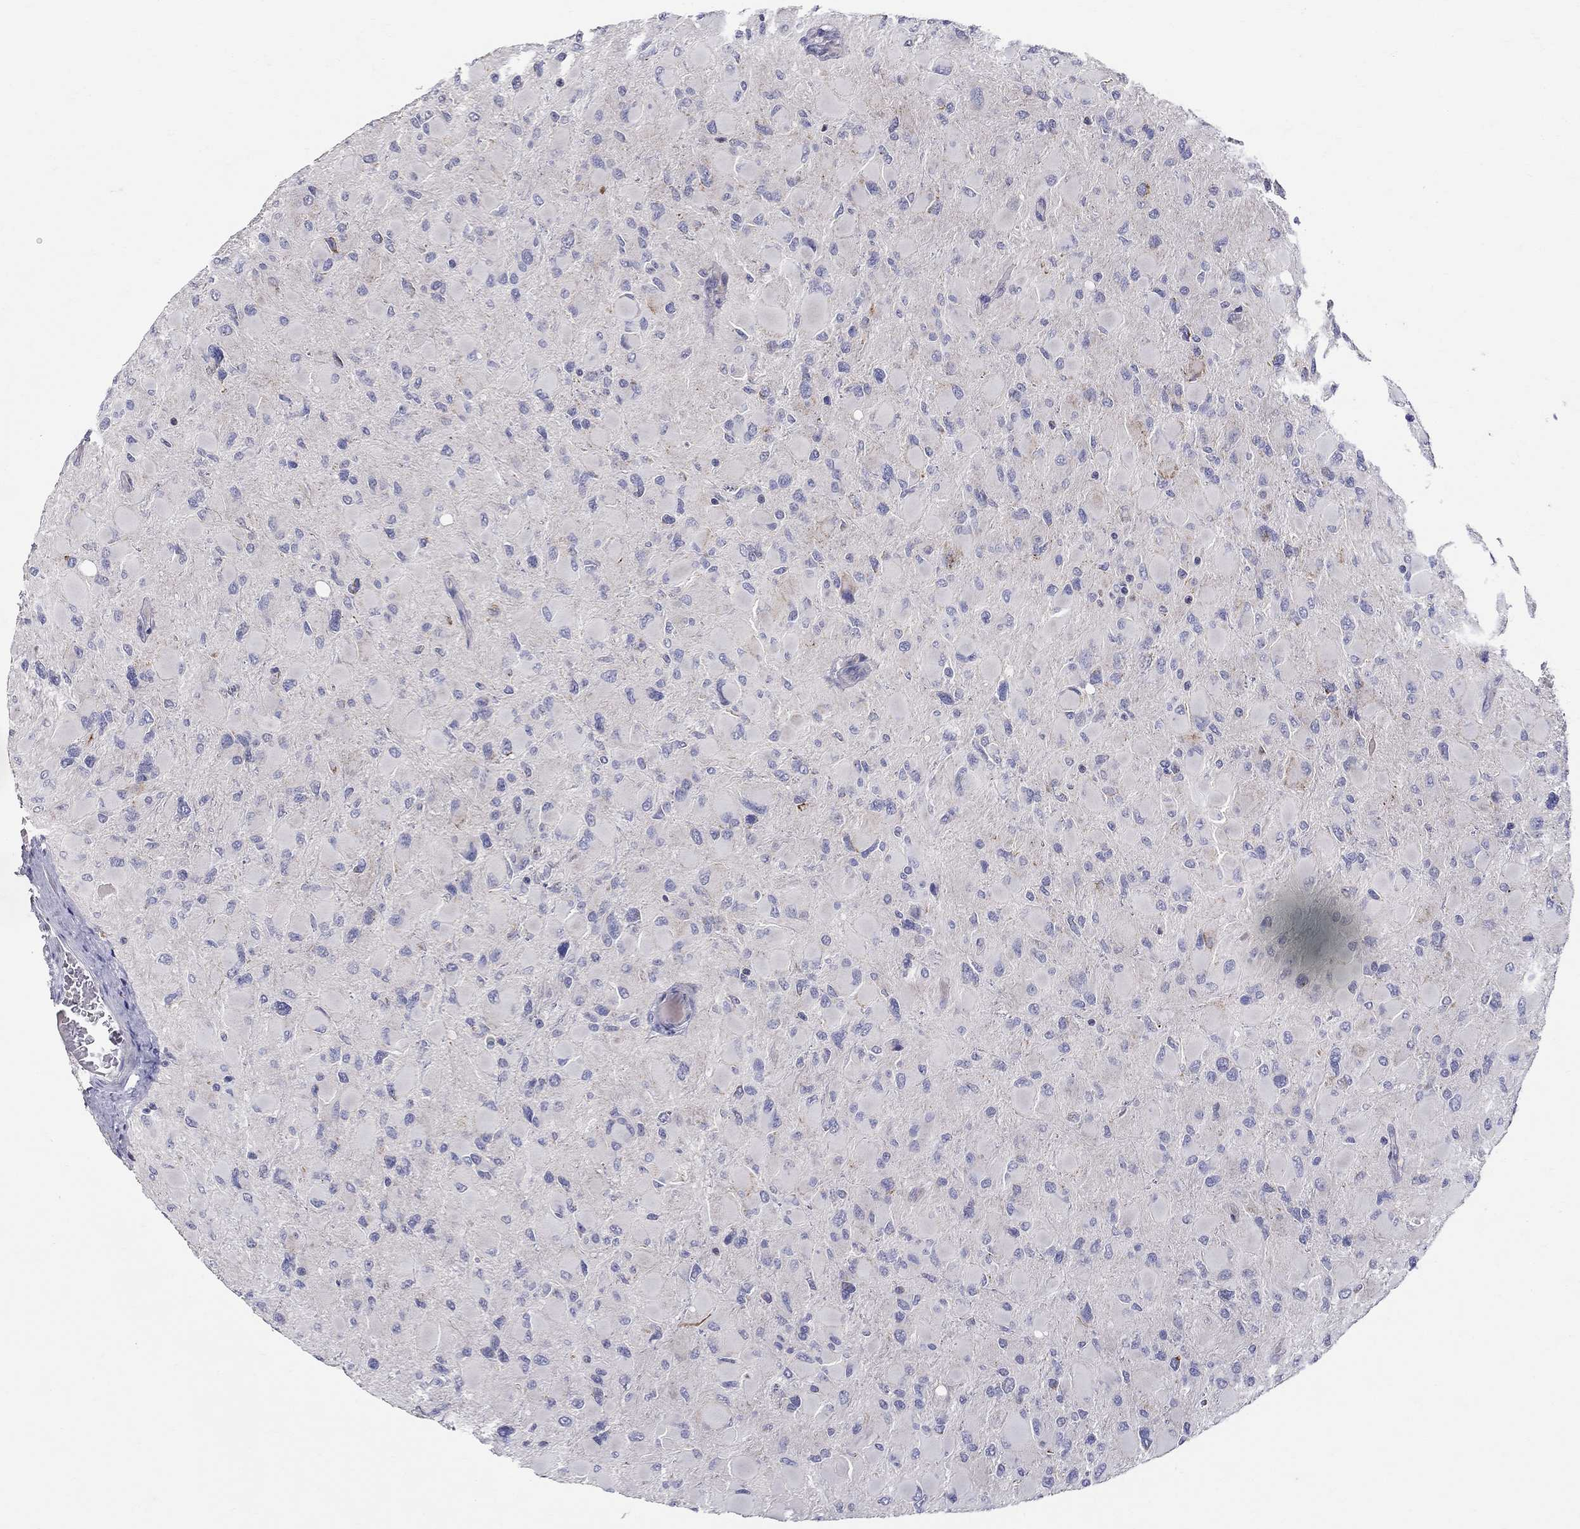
{"staining": {"intensity": "negative", "quantity": "none", "location": "none"}, "tissue": "glioma", "cell_type": "Tumor cells", "image_type": "cancer", "snomed": [{"axis": "morphology", "description": "Glioma, malignant, High grade"}, {"axis": "topography", "description": "Cerebral cortex"}], "caption": "DAB immunohistochemical staining of human glioma shows no significant positivity in tumor cells.", "gene": "HMX2", "patient": {"sex": "female", "age": 36}}